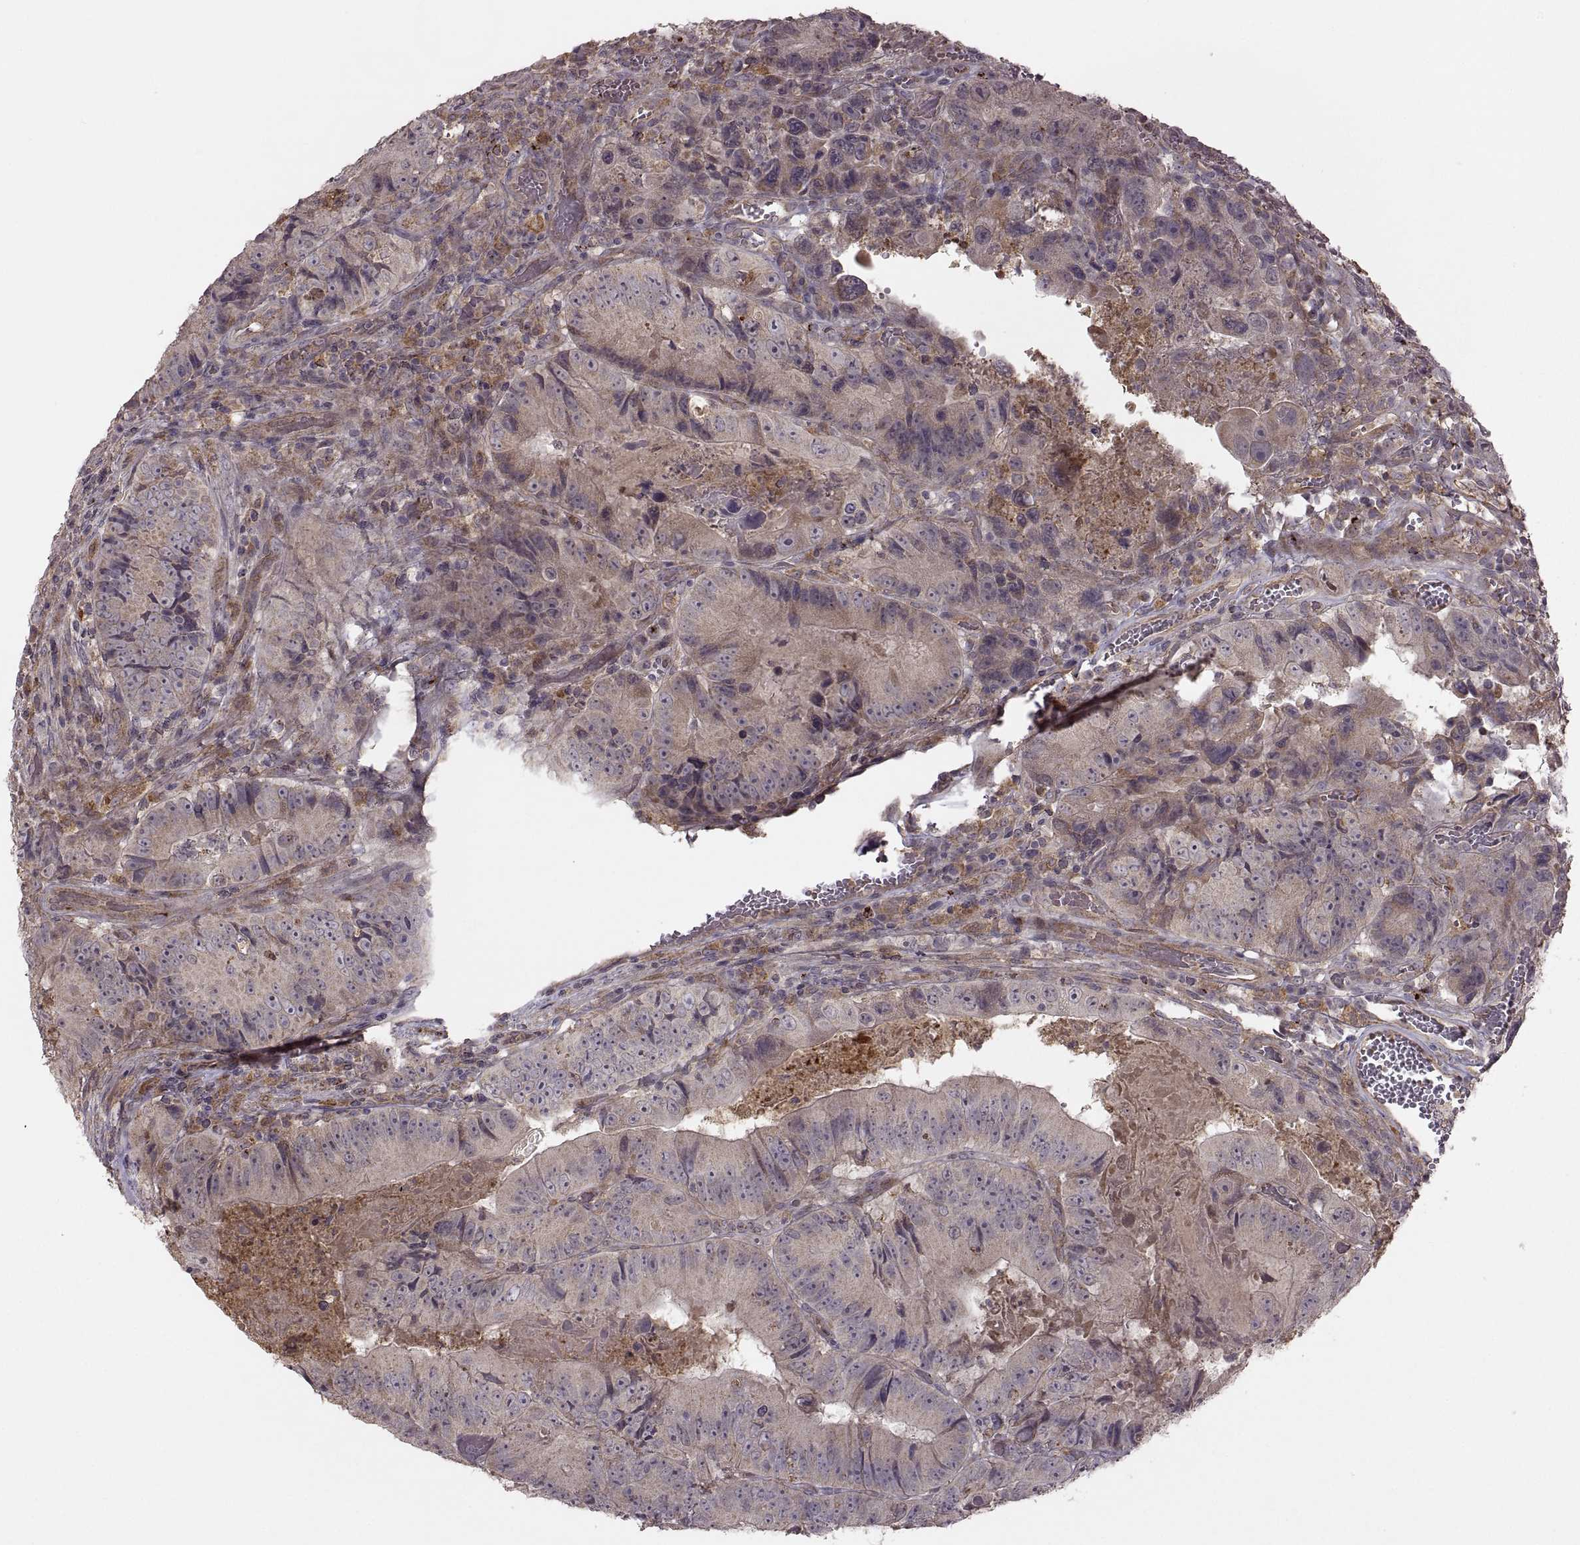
{"staining": {"intensity": "weak", "quantity": ">75%", "location": "cytoplasmic/membranous"}, "tissue": "colorectal cancer", "cell_type": "Tumor cells", "image_type": "cancer", "snomed": [{"axis": "morphology", "description": "Adenocarcinoma, NOS"}, {"axis": "topography", "description": "Colon"}], "caption": "Colorectal cancer (adenocarcinoma) tissue exhibits weak cytoplasmic/membranous positivity in approximately >75% of tumor cells The staining is performed using DAB (3,3'-diaminobenzidine) brown chromogen to label protein expression. The nuclei are counter-stained blue using hematoxylin.", "gene": "PIERCE1", "patient": {"sex": "female", "age": 86}}